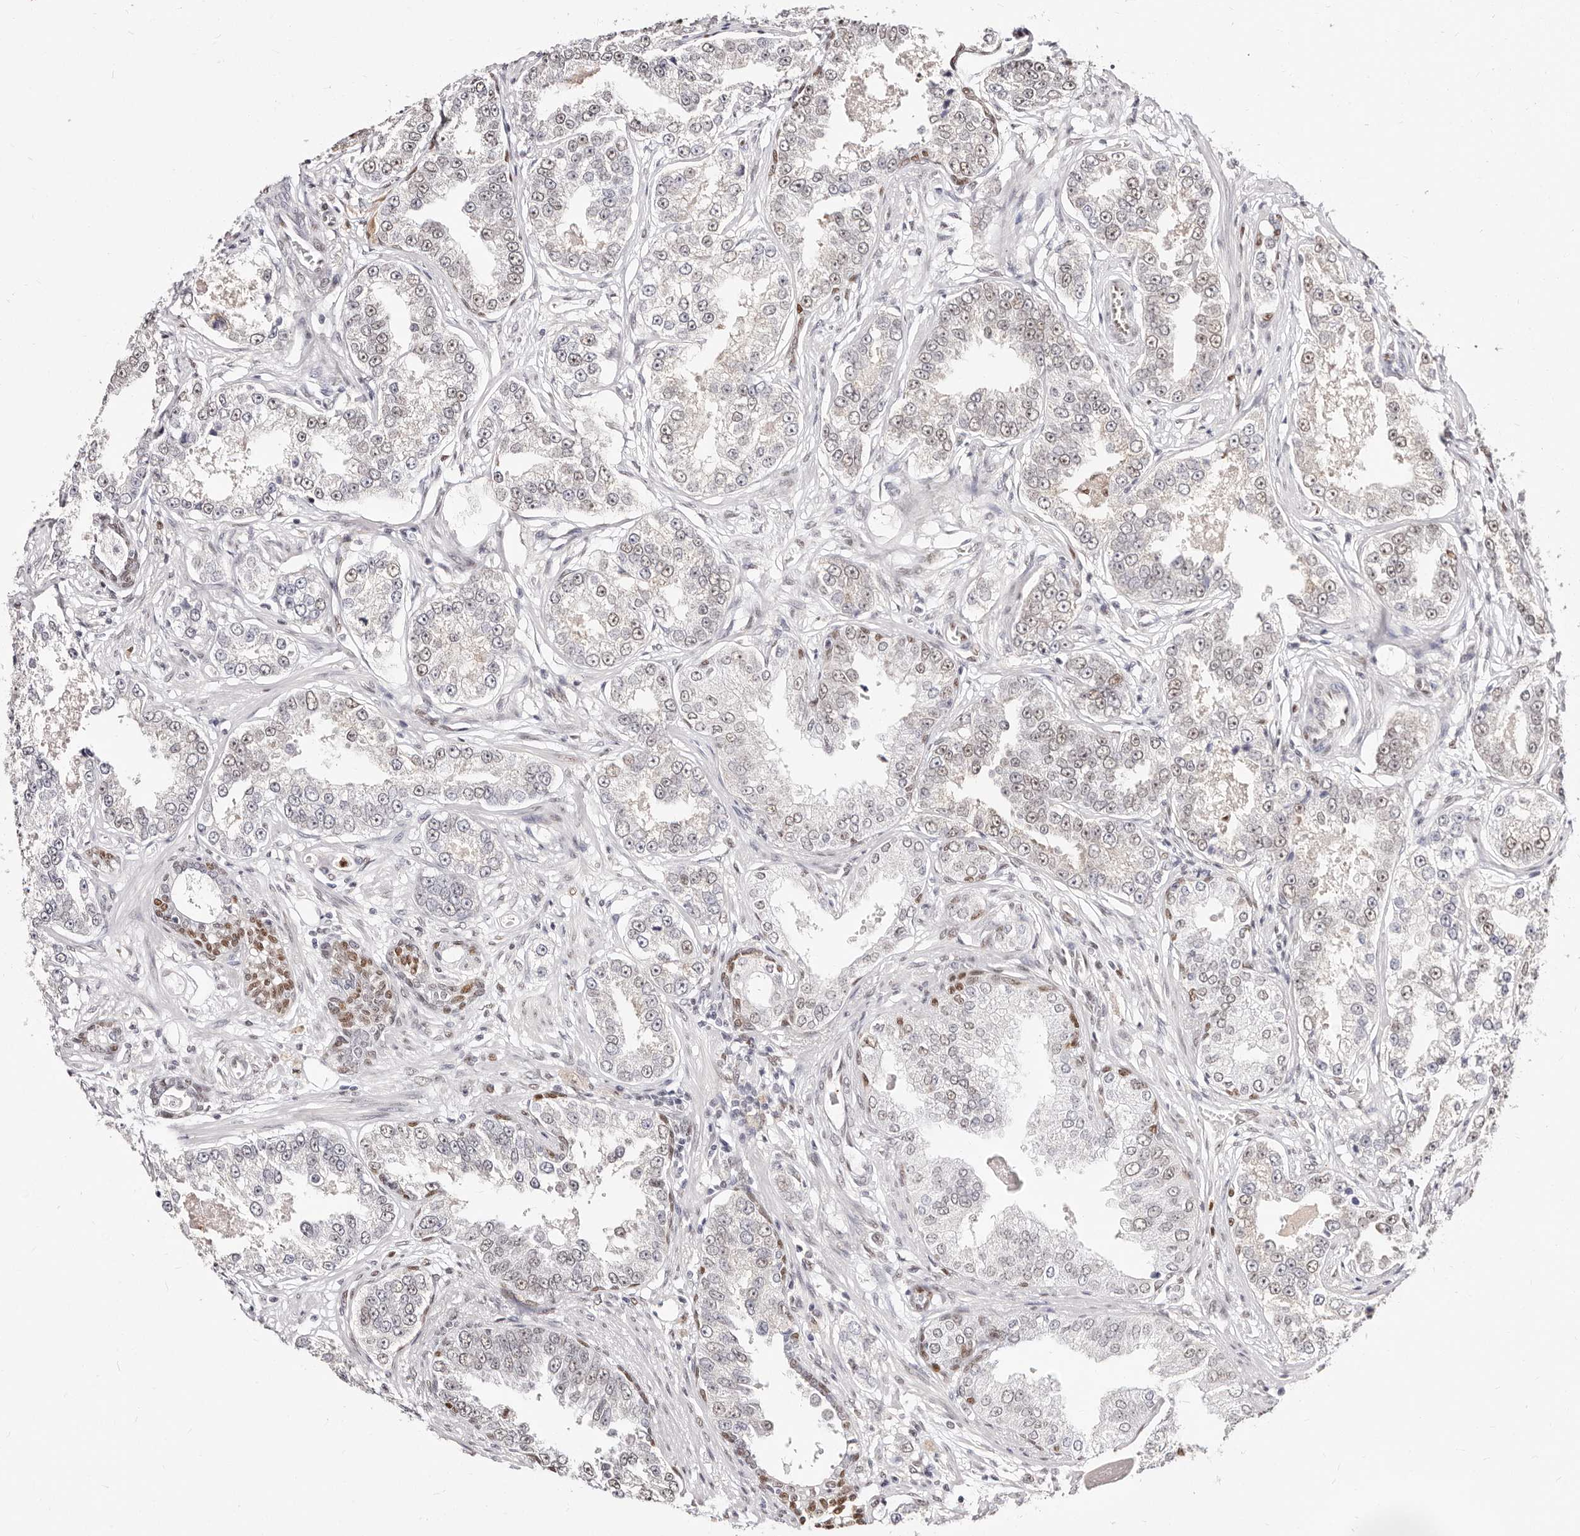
{"staining": {"intensity": "weak", "quantity": "<25%", "location": "nuclear"}, "tissue": "prostate cancer", "cell_type": "Tumor cells", "image_type": "cancer", "snomed": [{"axis": "morphology", "description": "Normal tissue, NOS"}, {"axis": "morphology", "description": "Adenocarcinoma, High grade"}, {"axis": "topography", "description": "Prostate"}], "caption": "Tumor cells are negative for brown protein staining in prostate cancer.", "gene": "TKT", "patient": {"sex": "male", "age": 83}}